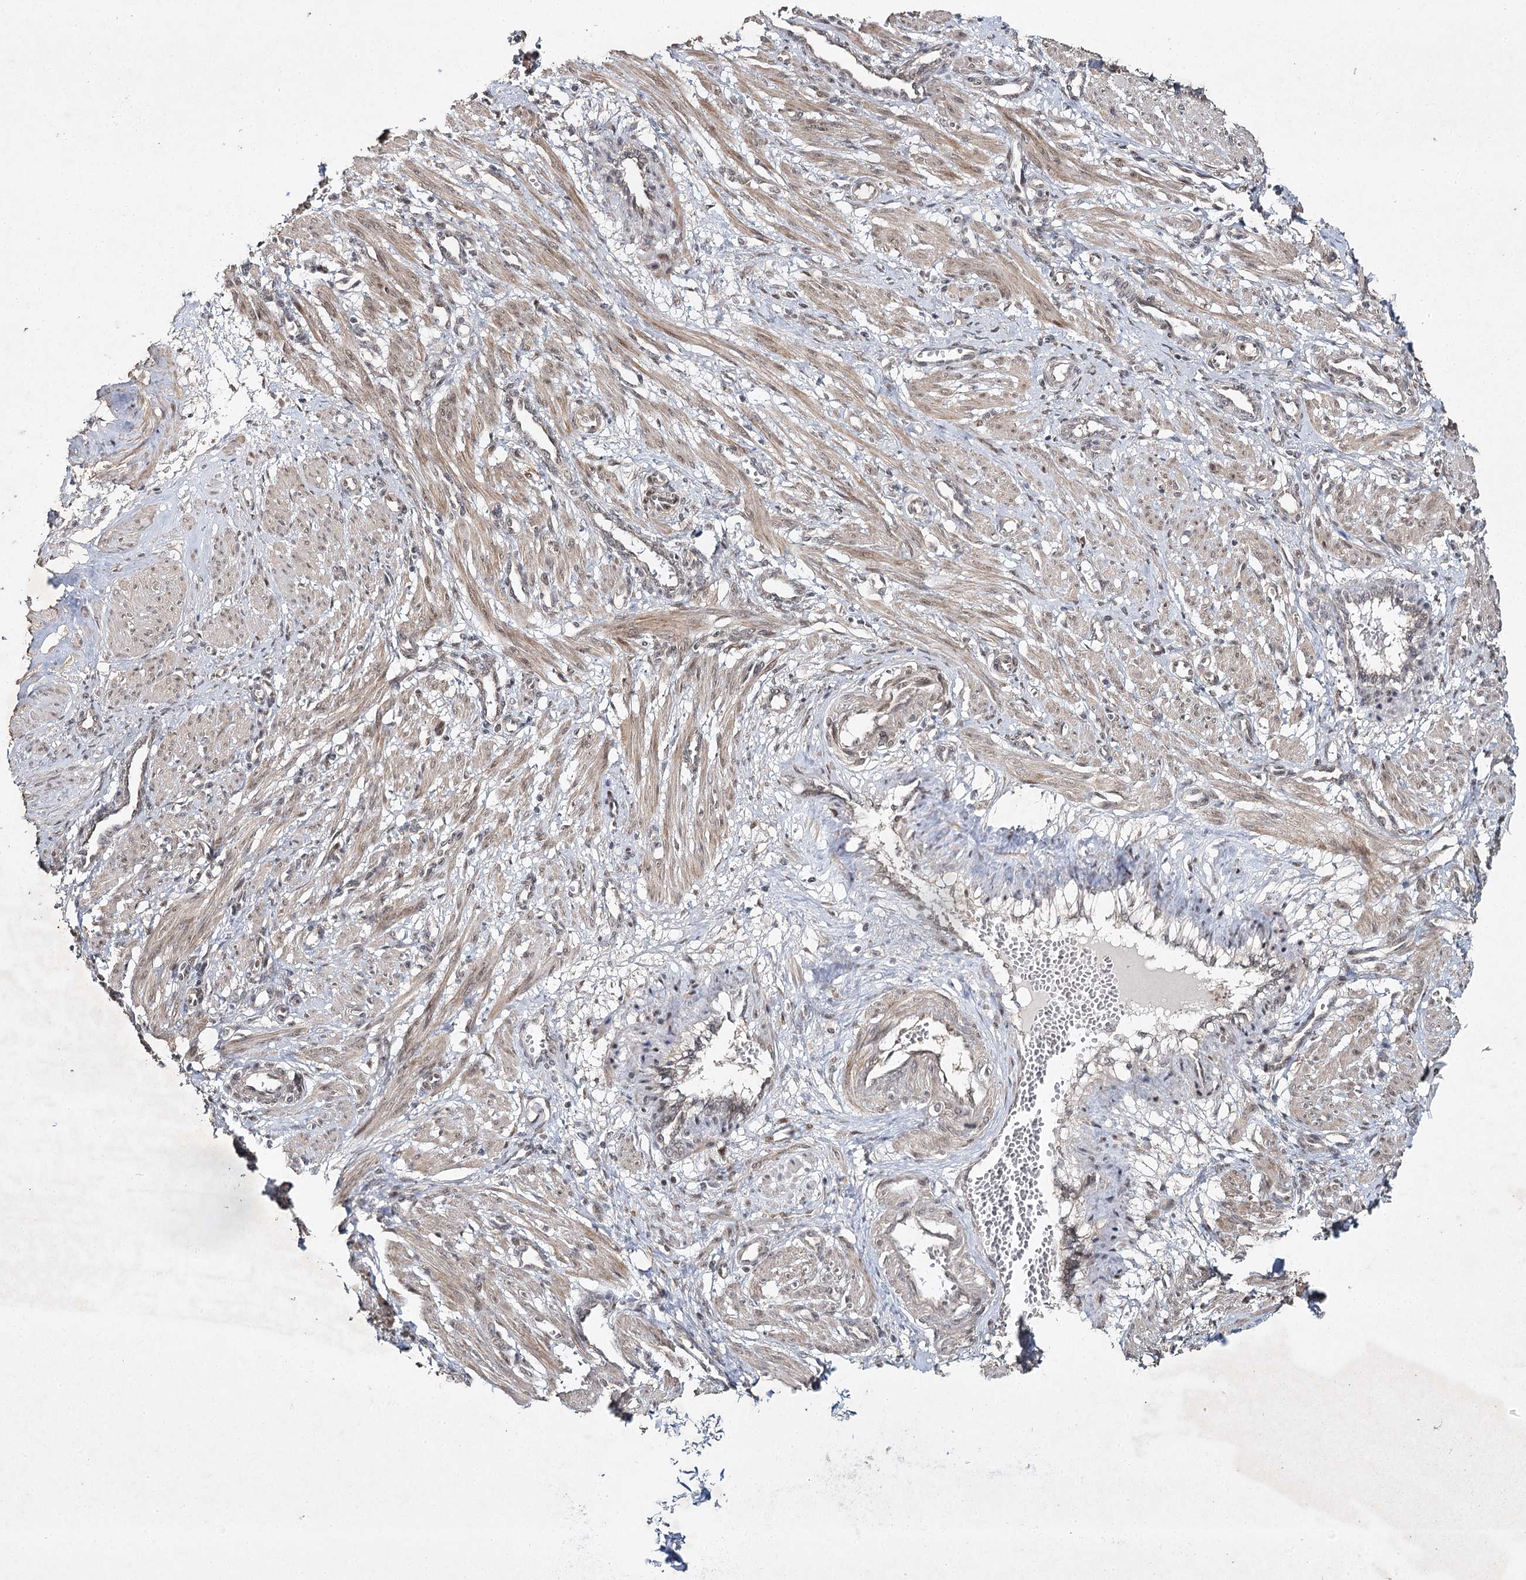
{"staining": {"intensity": "moderate", "quantity": ">75%", "location": "cytoplasmic/membranous,nuclear"}, "tissue": "smooth muscle", "cell_type": "Smooth muscle cells", "image_type": "normal", "snomed": [{"axis": "morphology", "description": "Normal tissue, NOS"}, {"axis": "topography", "description": "Endometrium"}], "caption": "Immunohistochemistry (IHC) of benign human smooth muscle exhibits medium levels of moderate cytoplasmic/membranous,nuclear expression in approximately >75% of smooth muscle cells.", "gene": "DCUN1D4", "patient": {"sex": "female", "age": 33}}